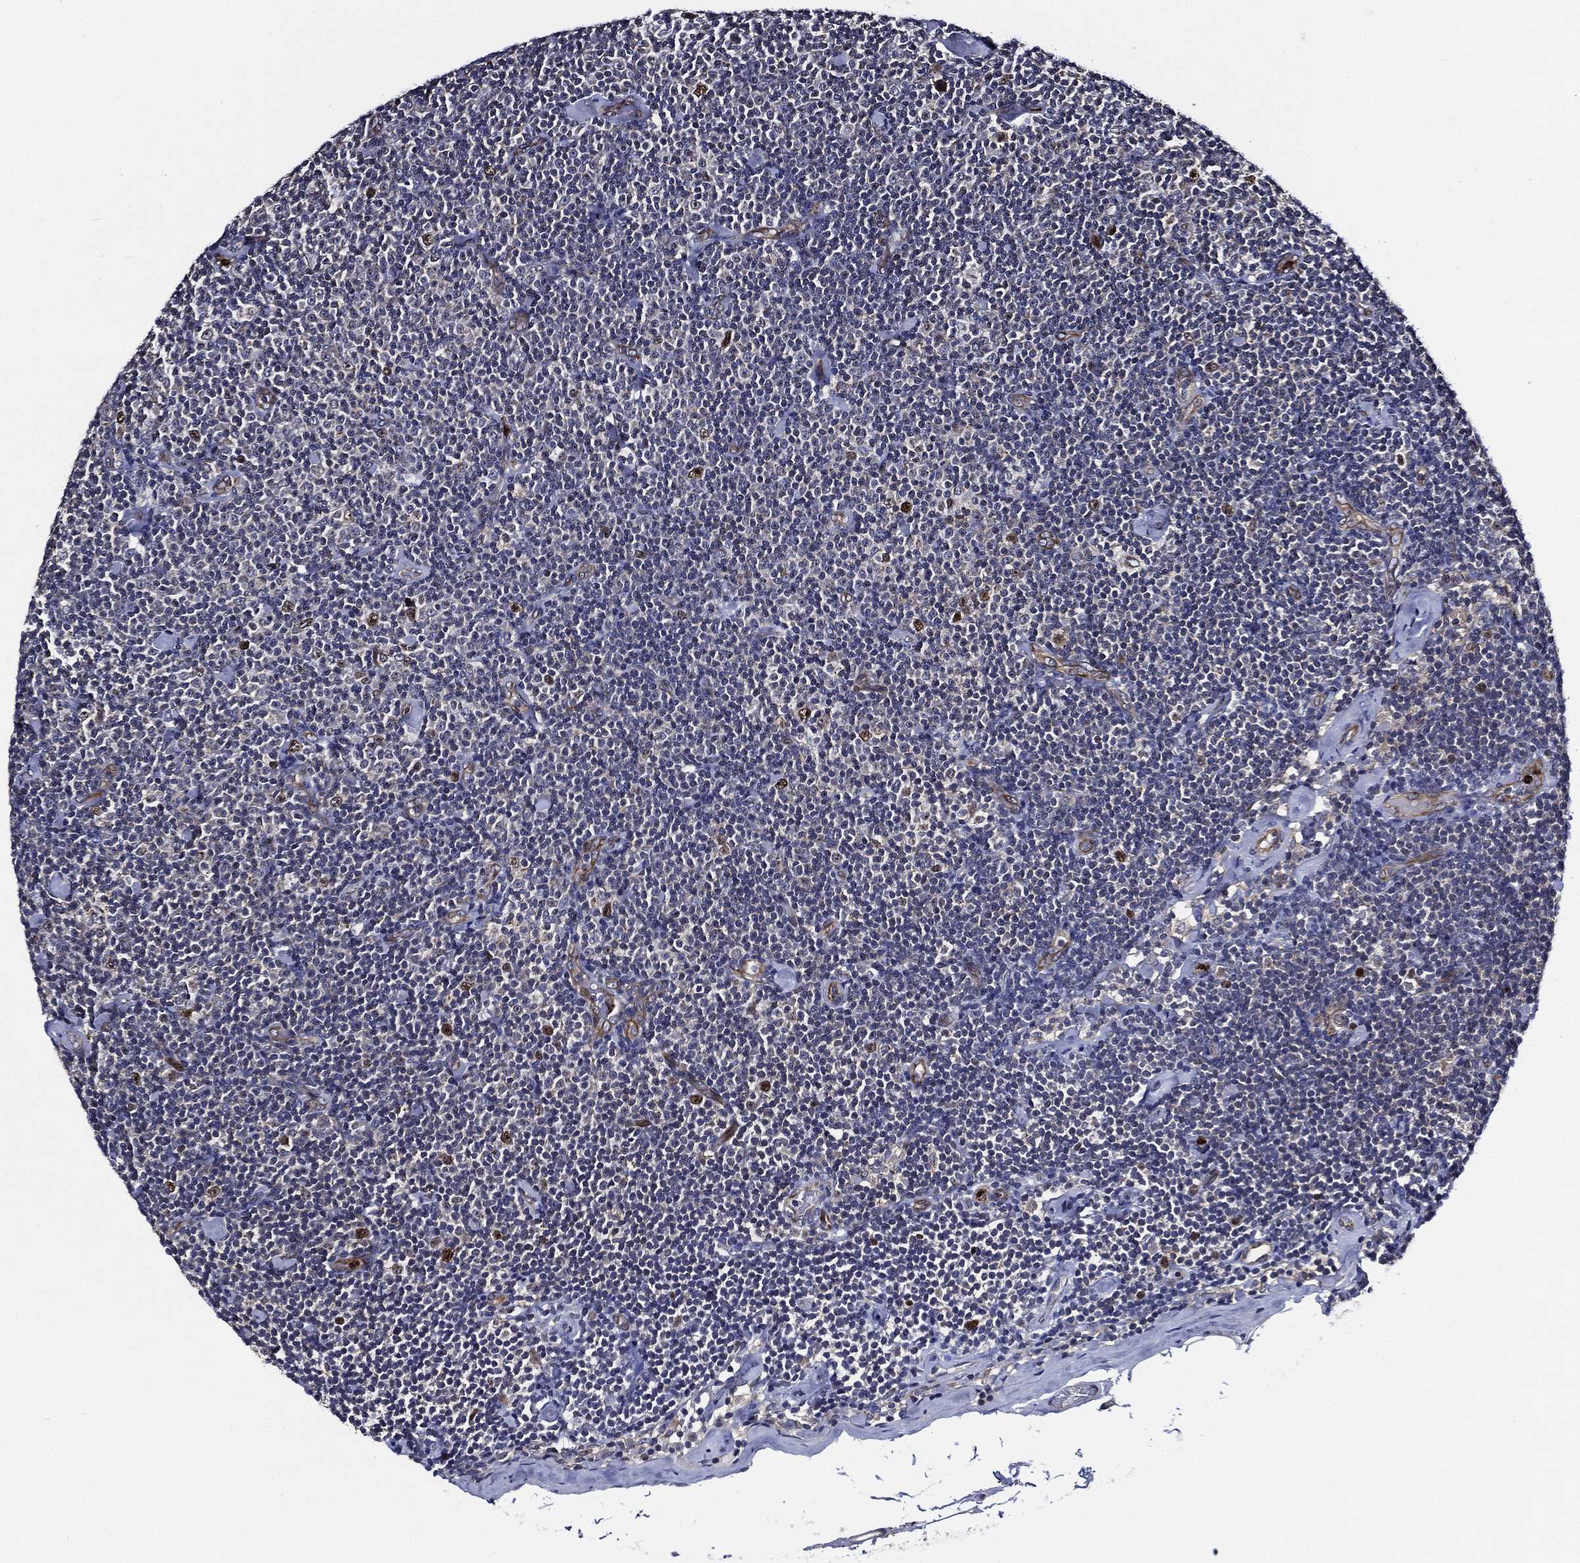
{"staining": {"intensity": "negative", "quantity": "none", "location": "none"}, "tissue": "lymphoma", "cell_type": "Tumor cells", "image_type": "cancer", "snomed": [{"axis": "morphology", "description": "Malignant lymphoma, non-Hodgkin's type, Low grade"}, {"axis": "topography", "description": "Lymph node"}], "caption": "High power microscopy image of an IHC image of lymphoma, revealing no significant positivity in tumor cells.", "gene": "KIF20B", "patient": {"sex": "male", "age": 81}}